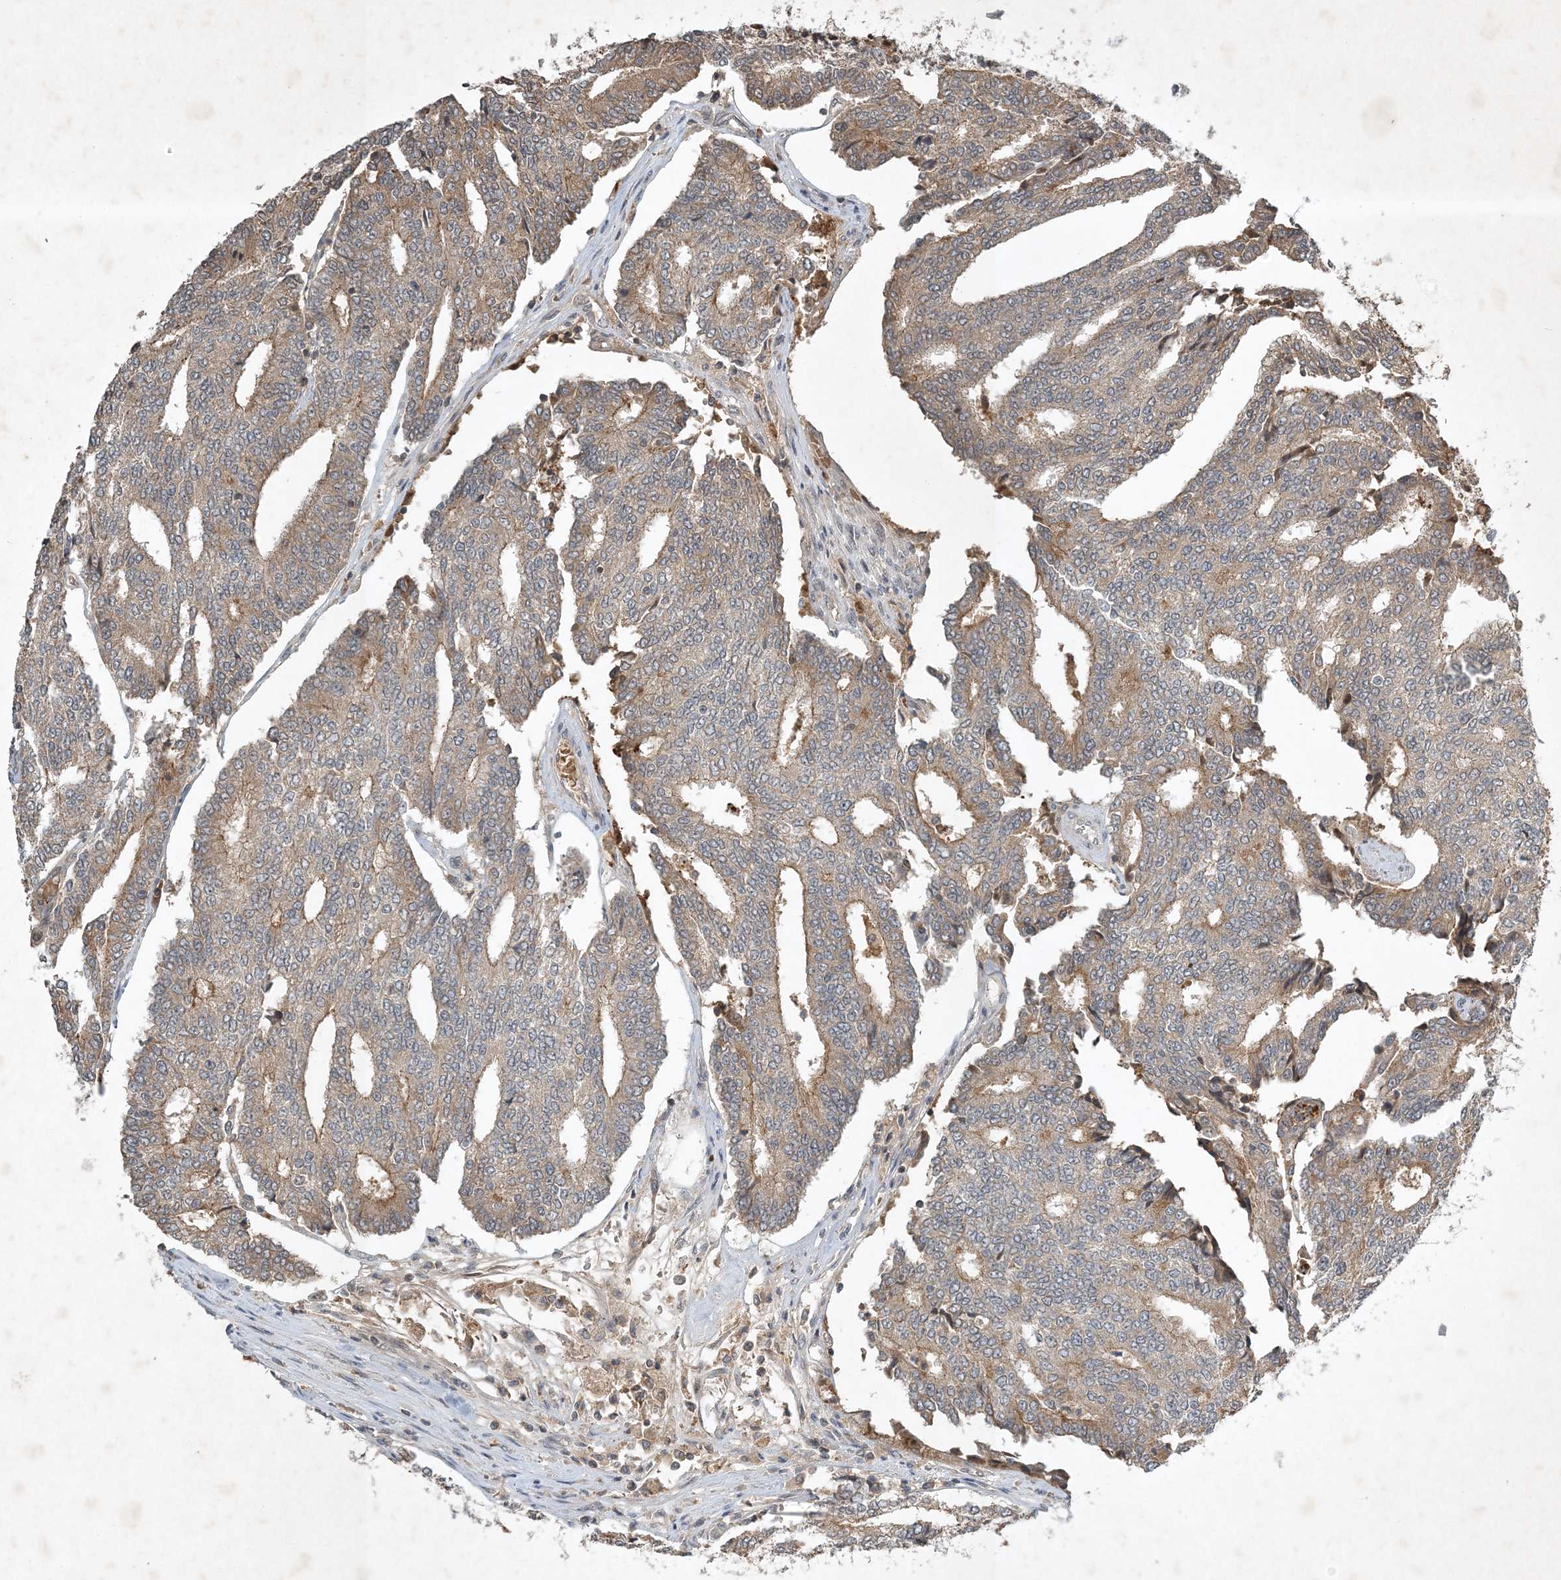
{"staining": {"intensity": "weak", "quantity": "25%-75%", "location": "cytoplasmic/membranous"}, "tissue": "prostate cancer", "cell_type": "Tumor cells", "image_type": "cancer", "snomed": [{"axis": "morphology", "description": "Normal tissue, NOS"}, {"axis": "morphology", "description": "Adenocarcinoma, High grade"}, {"axis": "topography", "description": "Prostate"}, {"axis": "topography", "description": "Seminal veicle"}], "caption": "DAB immunohistochemical staining of prostate cancer demonstrates weak cytoplasmic/membranous protein expression in about 25%-75% of tumor cells.", "gene": "TNFAIP6", "patient": {"sex": "male", "age": 55}}